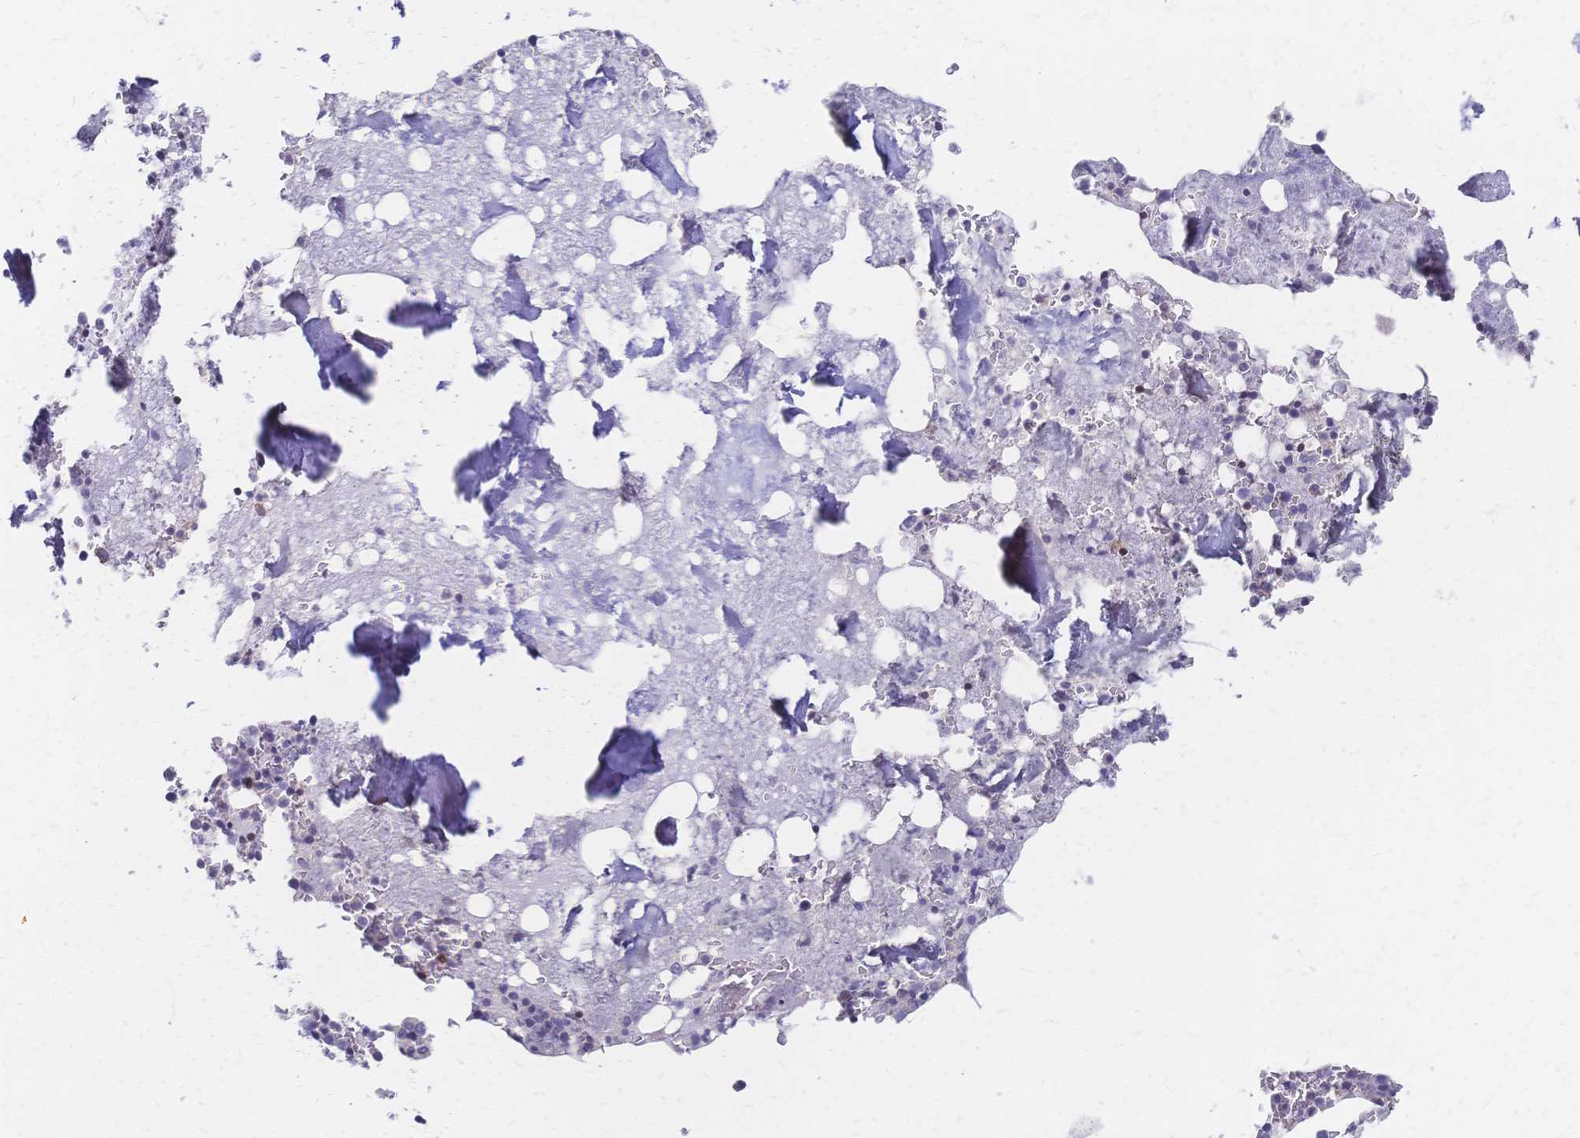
{"staining": {"intensity": "negative", "quantity": "none", "location": "none"}, "tissue": "bone marrow", "cell_type": "Hematopoietic cells", "image_type": "normal", "snomed": [{"axis": "morphology", "description": "Normal tissue, NOS"}, {"axis": "topography", "description": "Bone marrow"}], "caption": "DAB immunohistochemical staining of normal human bone marrow shows no significant expression in hematopoietic cells. (Brightfield microscopy of DAB immunohistochemistry (IHC) at high magnification).", "gene": "CBX7", "patient": {"sex": "female", "age": 42}}